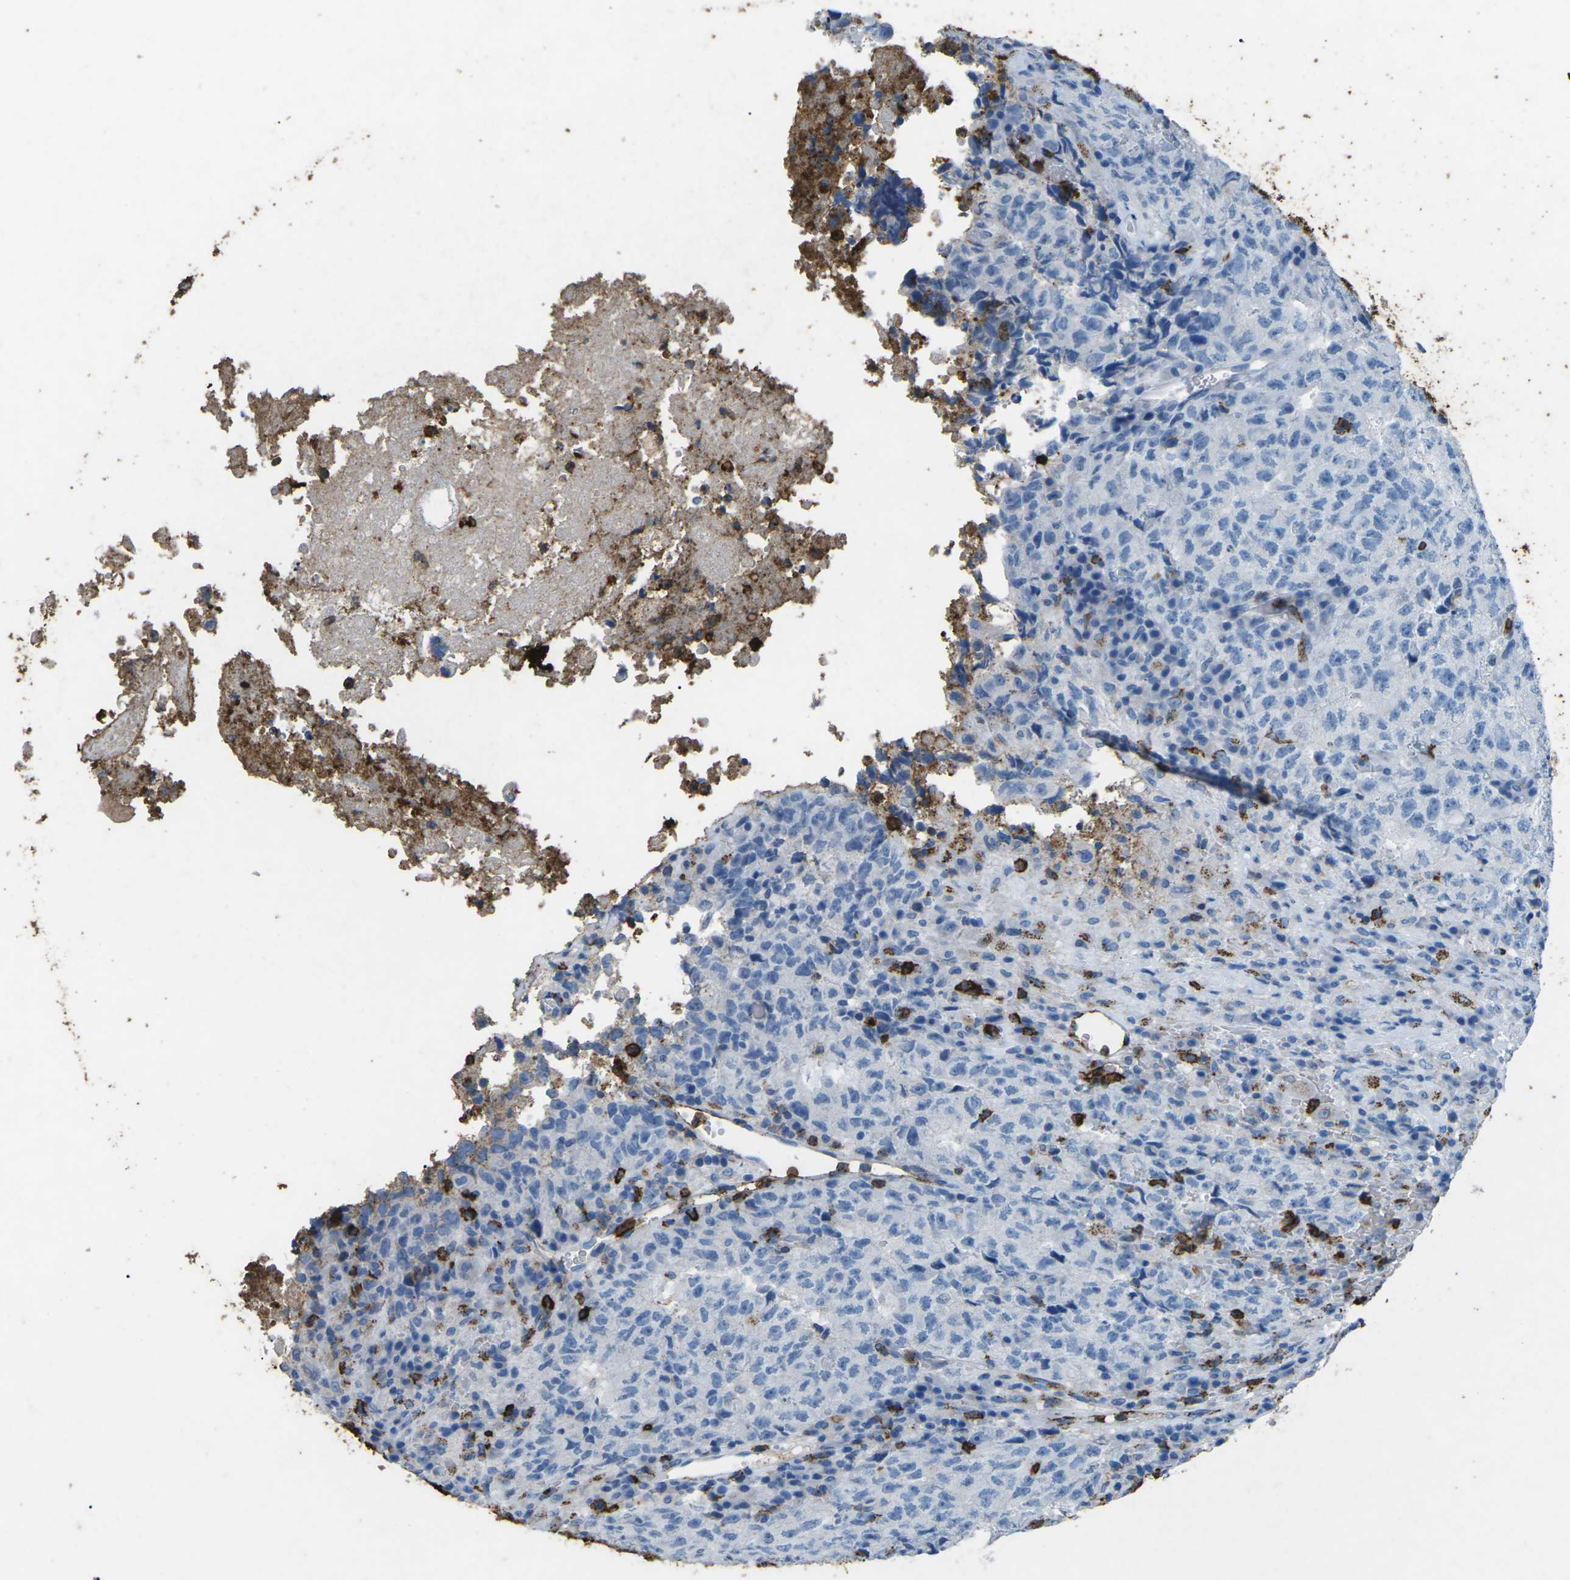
{"staining": {"intensity": "negative", "quantity": "none", "location": "none"}, "tissue": "testis cancer", "cell_type": "Tumor cells", "image_type": "cancer", "snomed": [{"axis": "morphology", "description": "Necrosis, NOS"}, {"axis": "morphology", "description": "Carcinoma, Embryonal, NOS"}, {"axis": "topography", "description": "Testis"}], "caption": "Histopathology image shows no significant protein positivity in tumor cells of testis cancer (embryonal carcinoma).", "gene": "CTAGE1", "patient": {"sex": "male", "age": 19}}